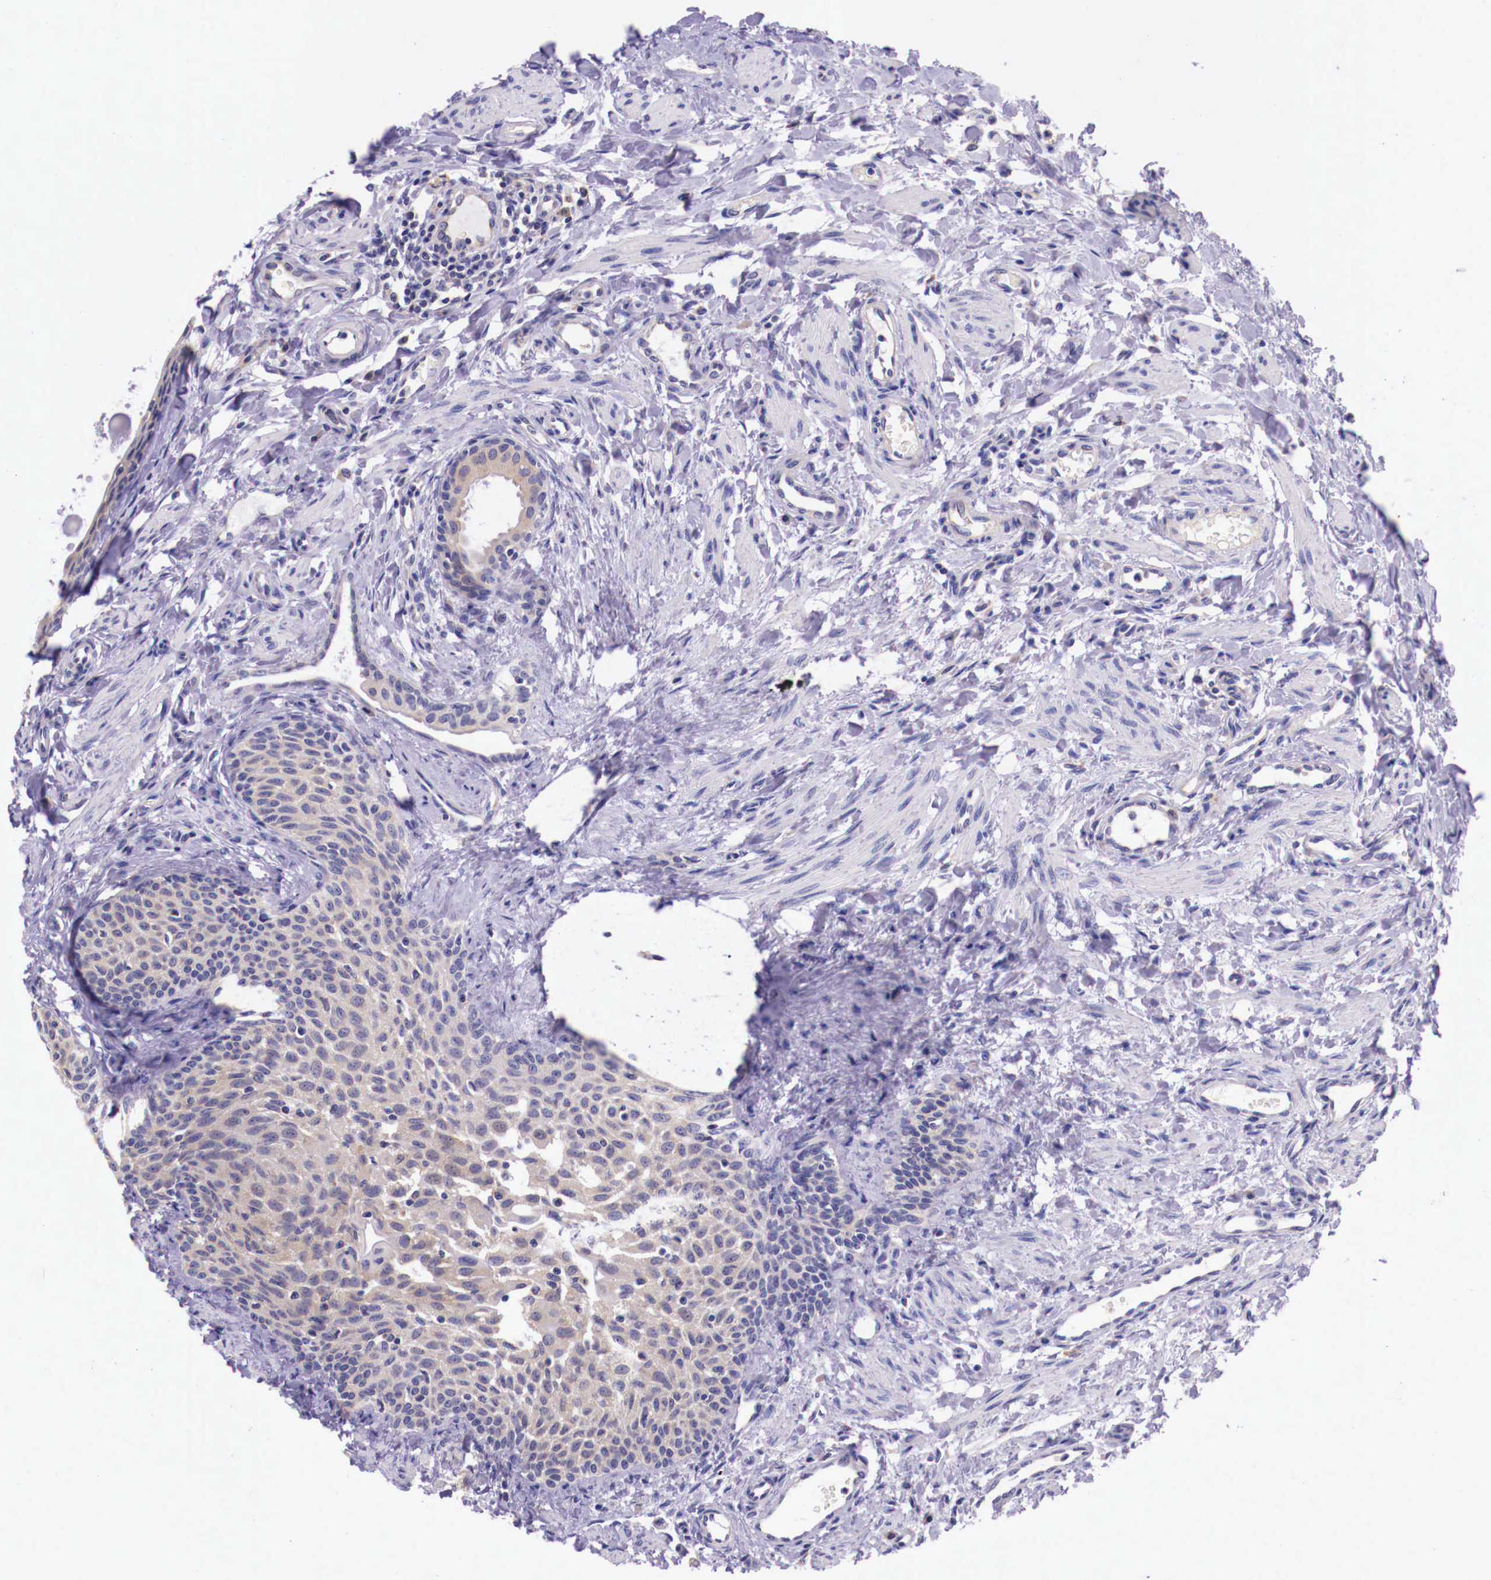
{"staining": {"intensity": "weak", "quantity": "25%-75%", "location": "cytoplasmic/membranous"}, "tissue": "fallopian tube", "cell_type": "Glandular cells", "image_type": "normal", "snomed": [{"axis": "morphology", "description": "Normal tissue, NOS"}, {"axis": "topography", "description": "Fallopian tube"}], "caption": "High-magnification brightfield microscopy of benign fallopian tube stained with DAB (3,3'-diaminobenzidine) (brown) and counterstained with hematoxylin (blue). glandular cells exhibit weak cytoplasmic/membranous positivity is seen in approximately25%-75% of cells.", "gene": "GRIPAP1", "patient": {"sex": "female", "age": 32}}